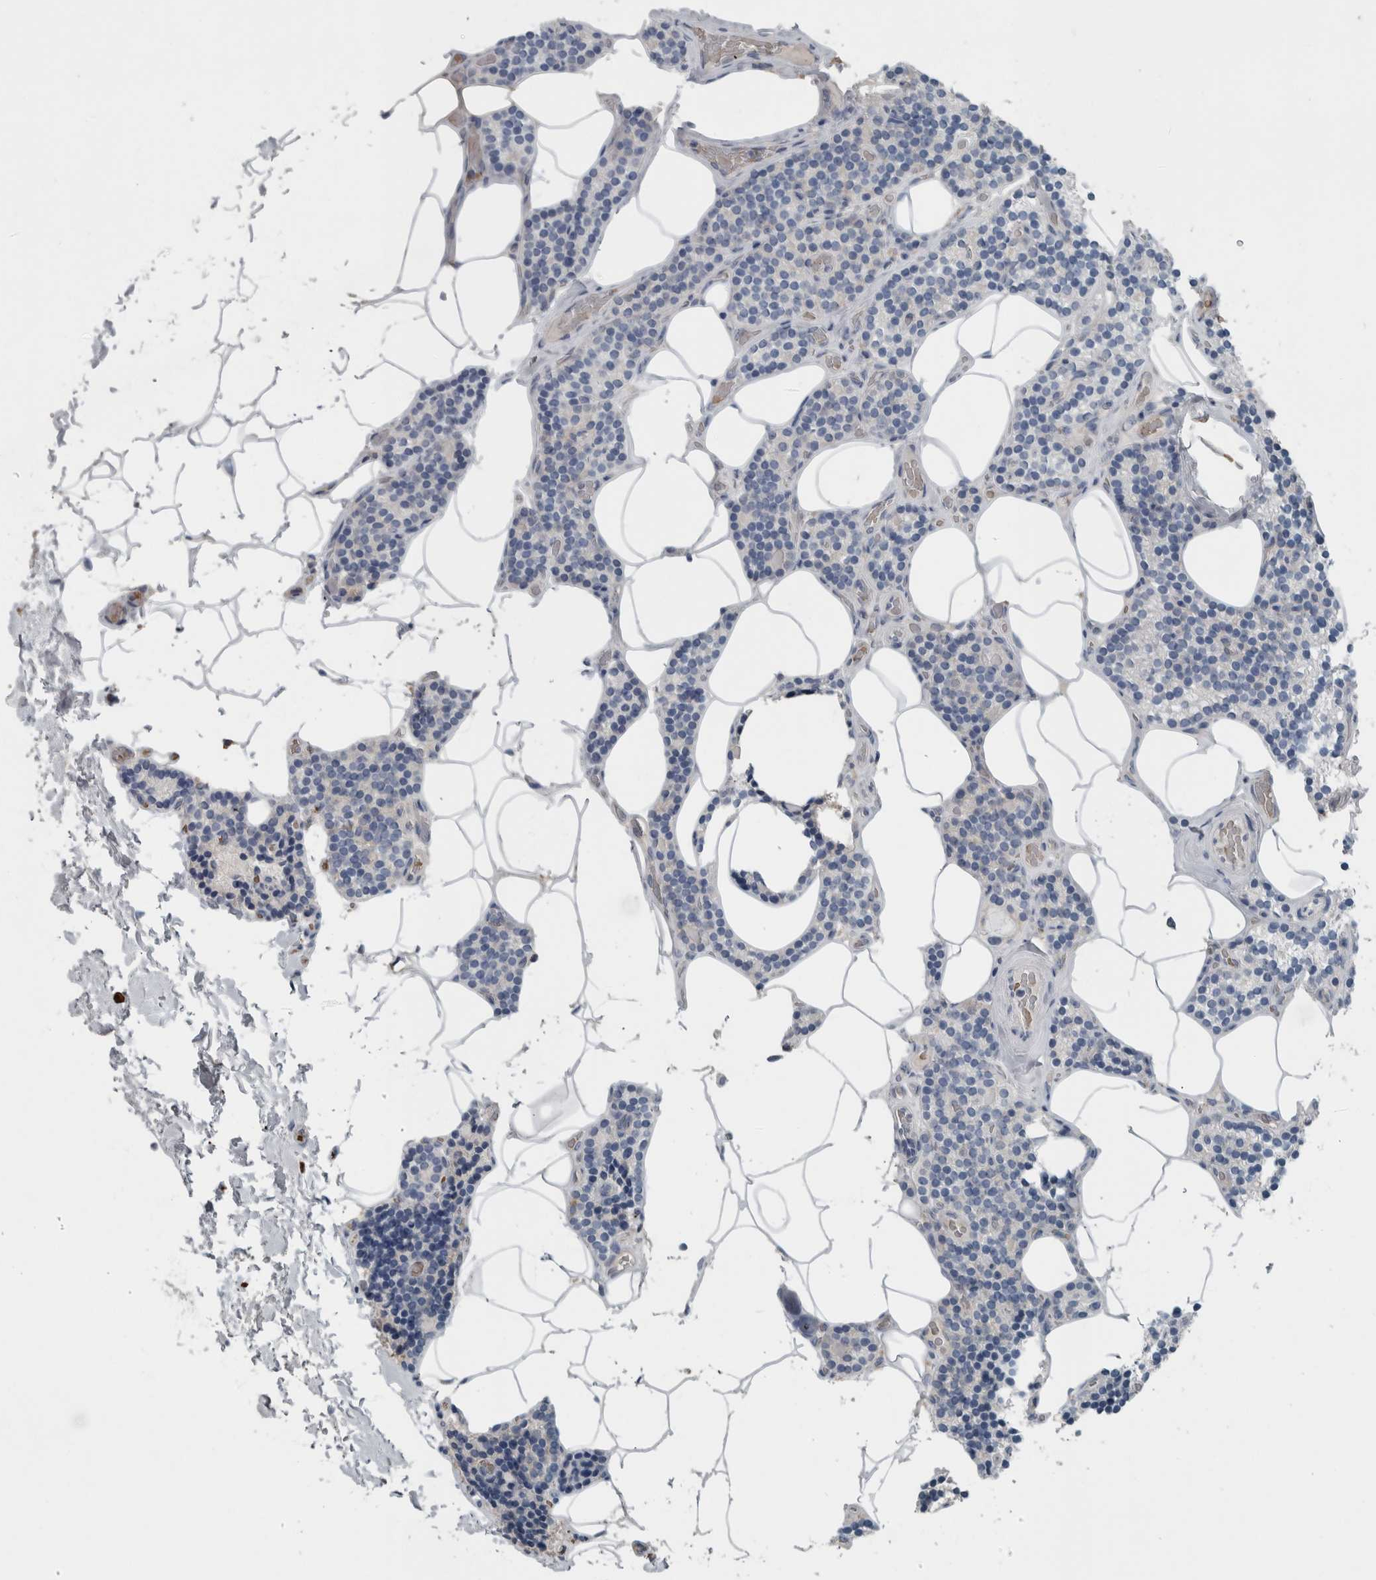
{"staining": {"intensity": "negative", "quantity": "none", "location": "none"}, "tissue": "parathyroid gland", "cell_type": "Glandular cells", "image_type": "normal", "snomed": [{"axis": "morphology", "description": "Normal tissue, NOS"}, {"axis": "topography", "description": "Parathyroid gland"}], "caption": "This is an IHC histopathology image of benign parathyroid gland. There is no expression in glandular cells.", "gene": "SH3GL2", "patient": {"sex": "male", "age": 52}}